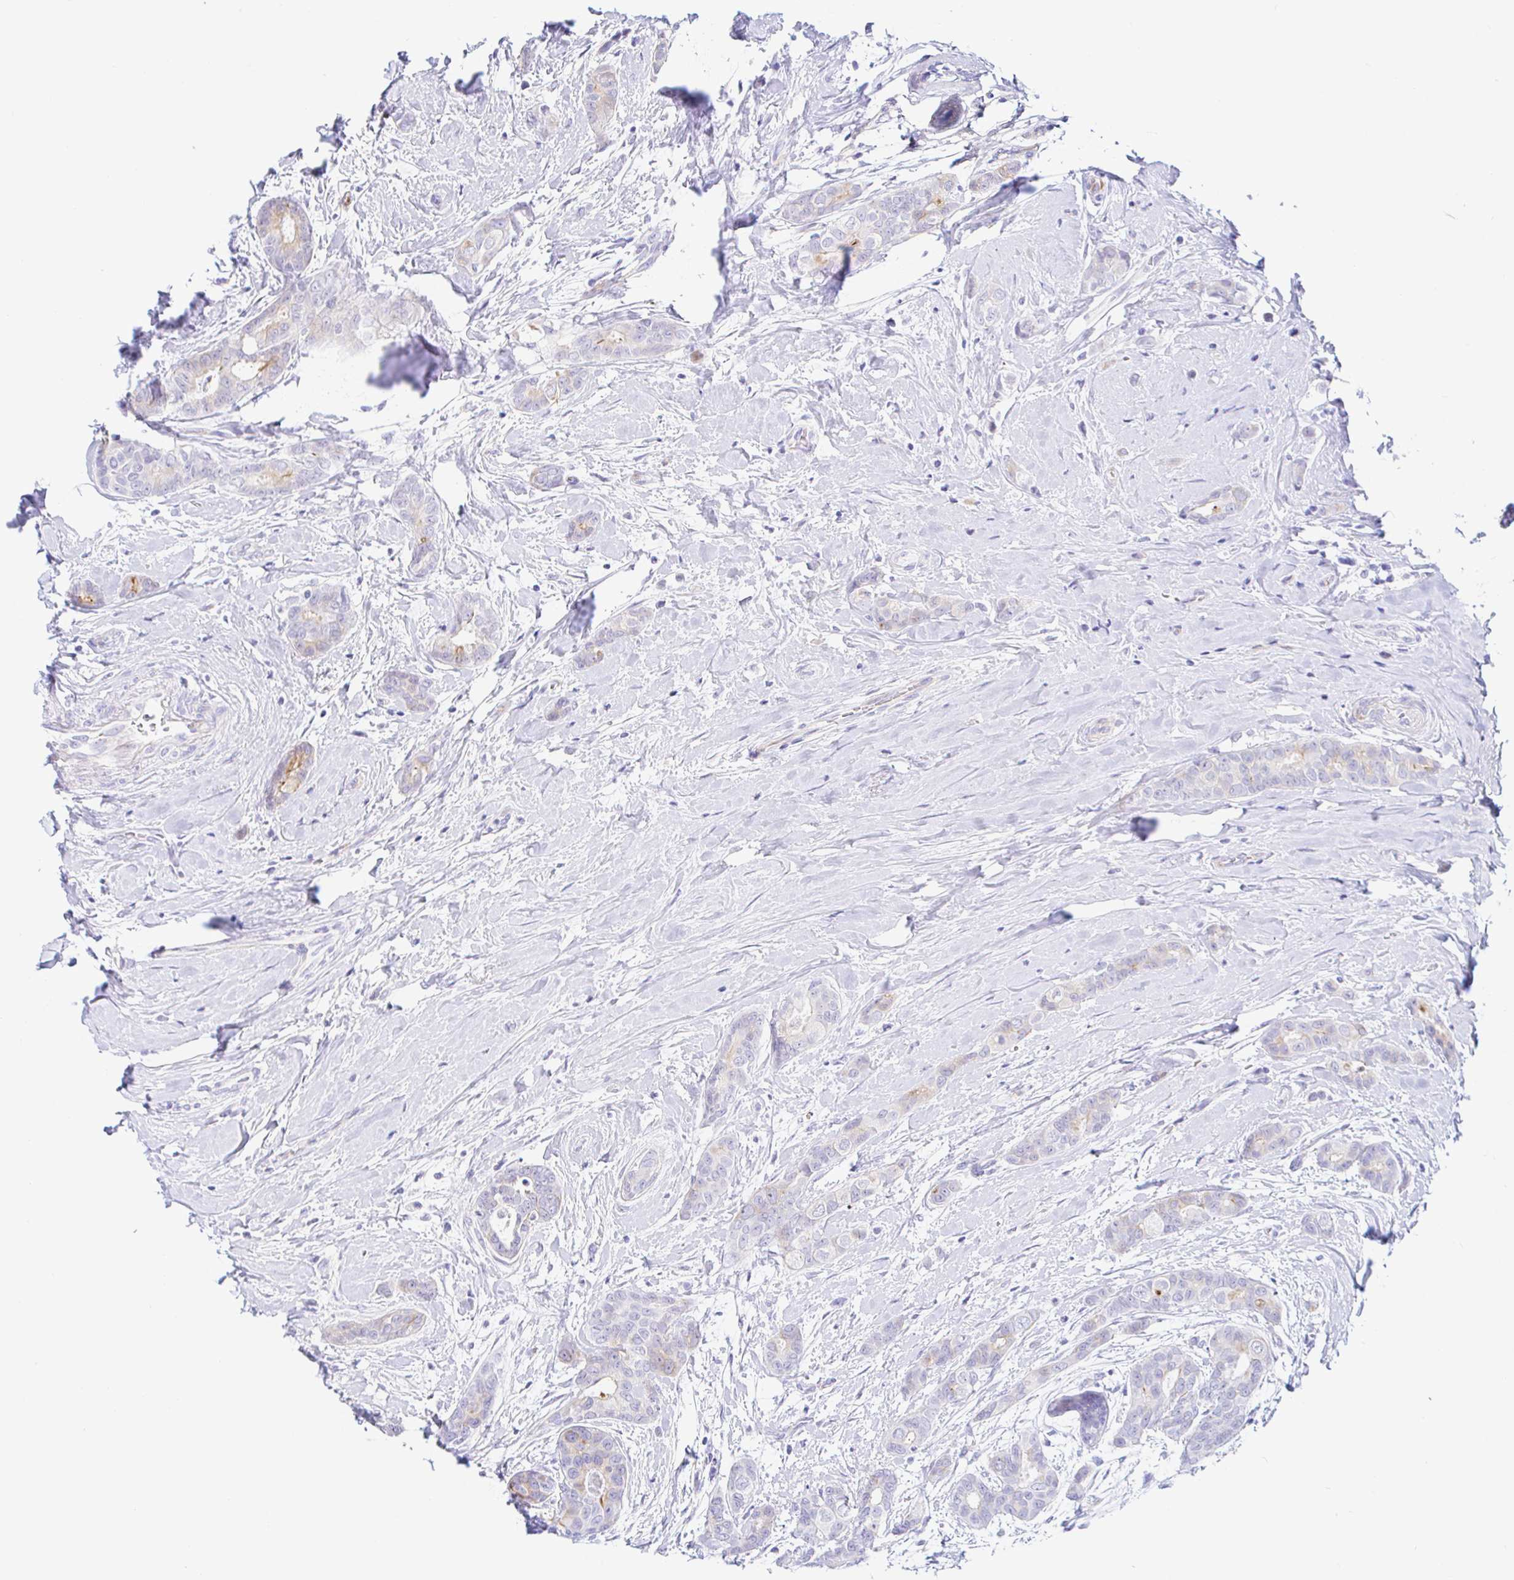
{"staining": {"intensity": "weak", "quantity": "<25%", "location": "cytoplasmic/membranous"}, "tissue": "breast cancer", "cell_type": "Tumor cells", "image_type": "cancer", "snomed": [{"axis": "morphology", "description": "Duct carcinoma"}, {"axis": "topography", "description": "Breast"}], "caption": "There is no significant staining in tumor cells of intraductal carcinoma (breast).", "gene": "PINLYP", "patient": {"sex": "female", "age": 45}}